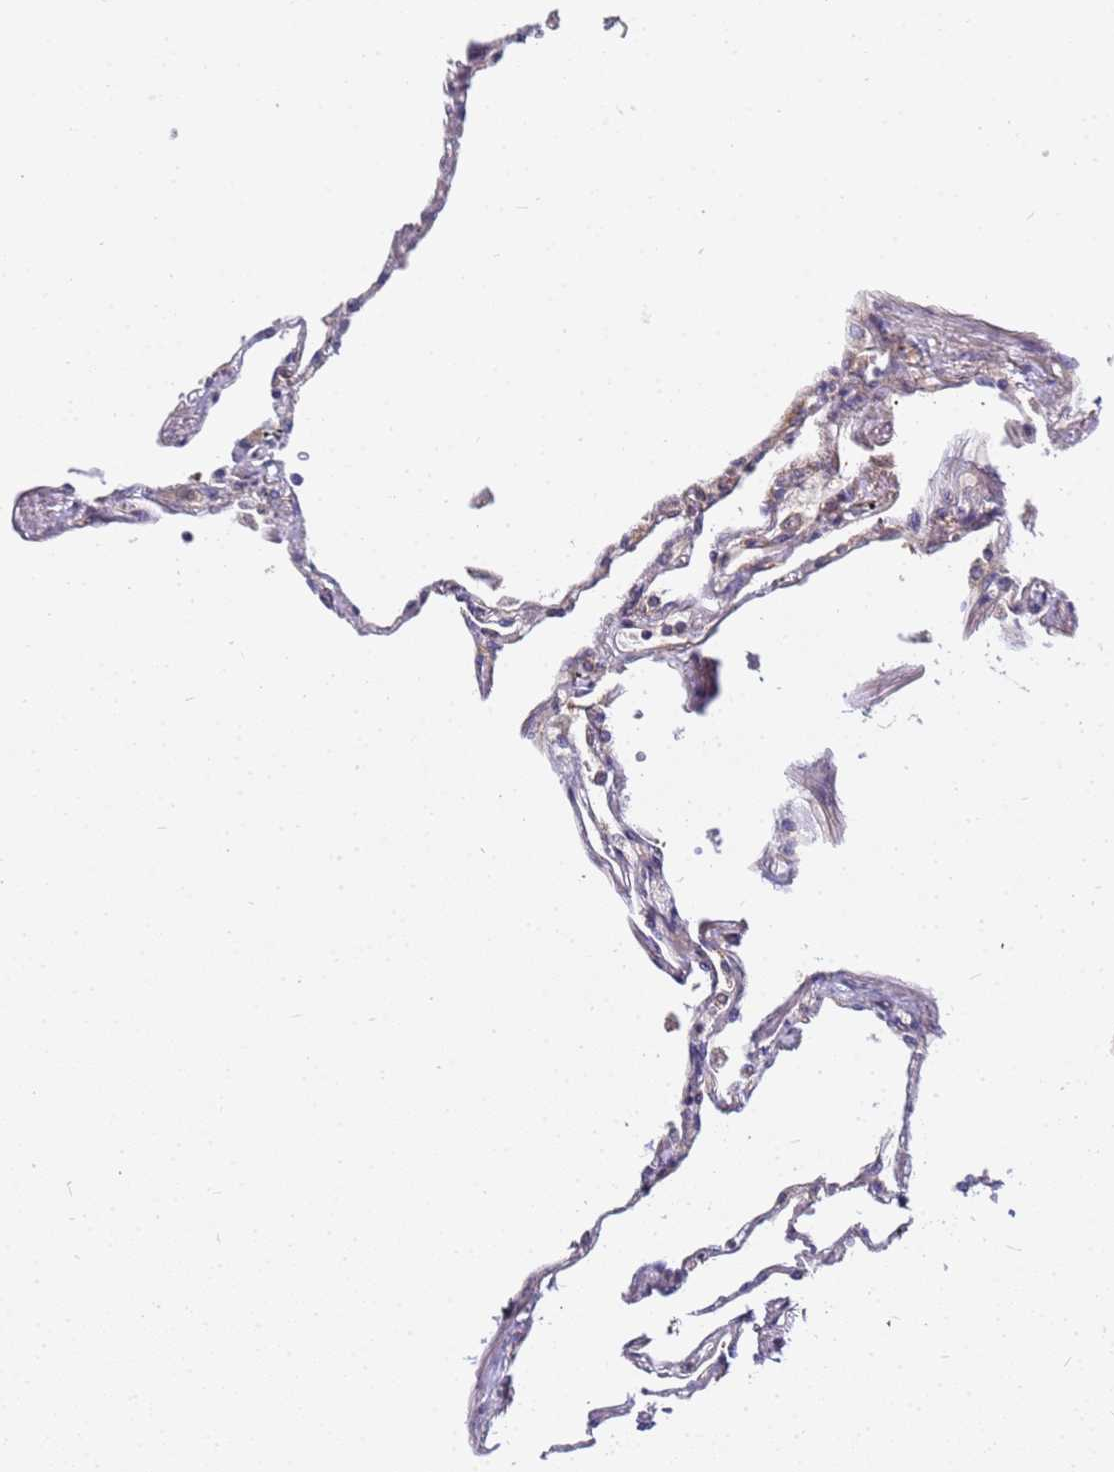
{"staining": {"intensity": "moderate", "quantity": "25%-75%", "location": "cytoplasmic/membranous"}, "tissue": "lung", "cell_type": "Alveolar cells", "image_type": "normal", "snomed": [{"axis": "morphology", "description": "Normal tissue, NOS"}, {"axis": "topography", "description": "Lung"}], "caption": "Immunohistochemistry (IHC) of normal human lung shows medium levels of moderate cytoplasmic/membranous positivity in about 25%-75% of alveolar cells. The staining was performed using DAB to visualize the protein expression in brown, while the nuclei were stained in blue with hematoxylin (Magnification: 20x).", "gene": "CHM", "patient": {"sex": "female", "age": 67}}